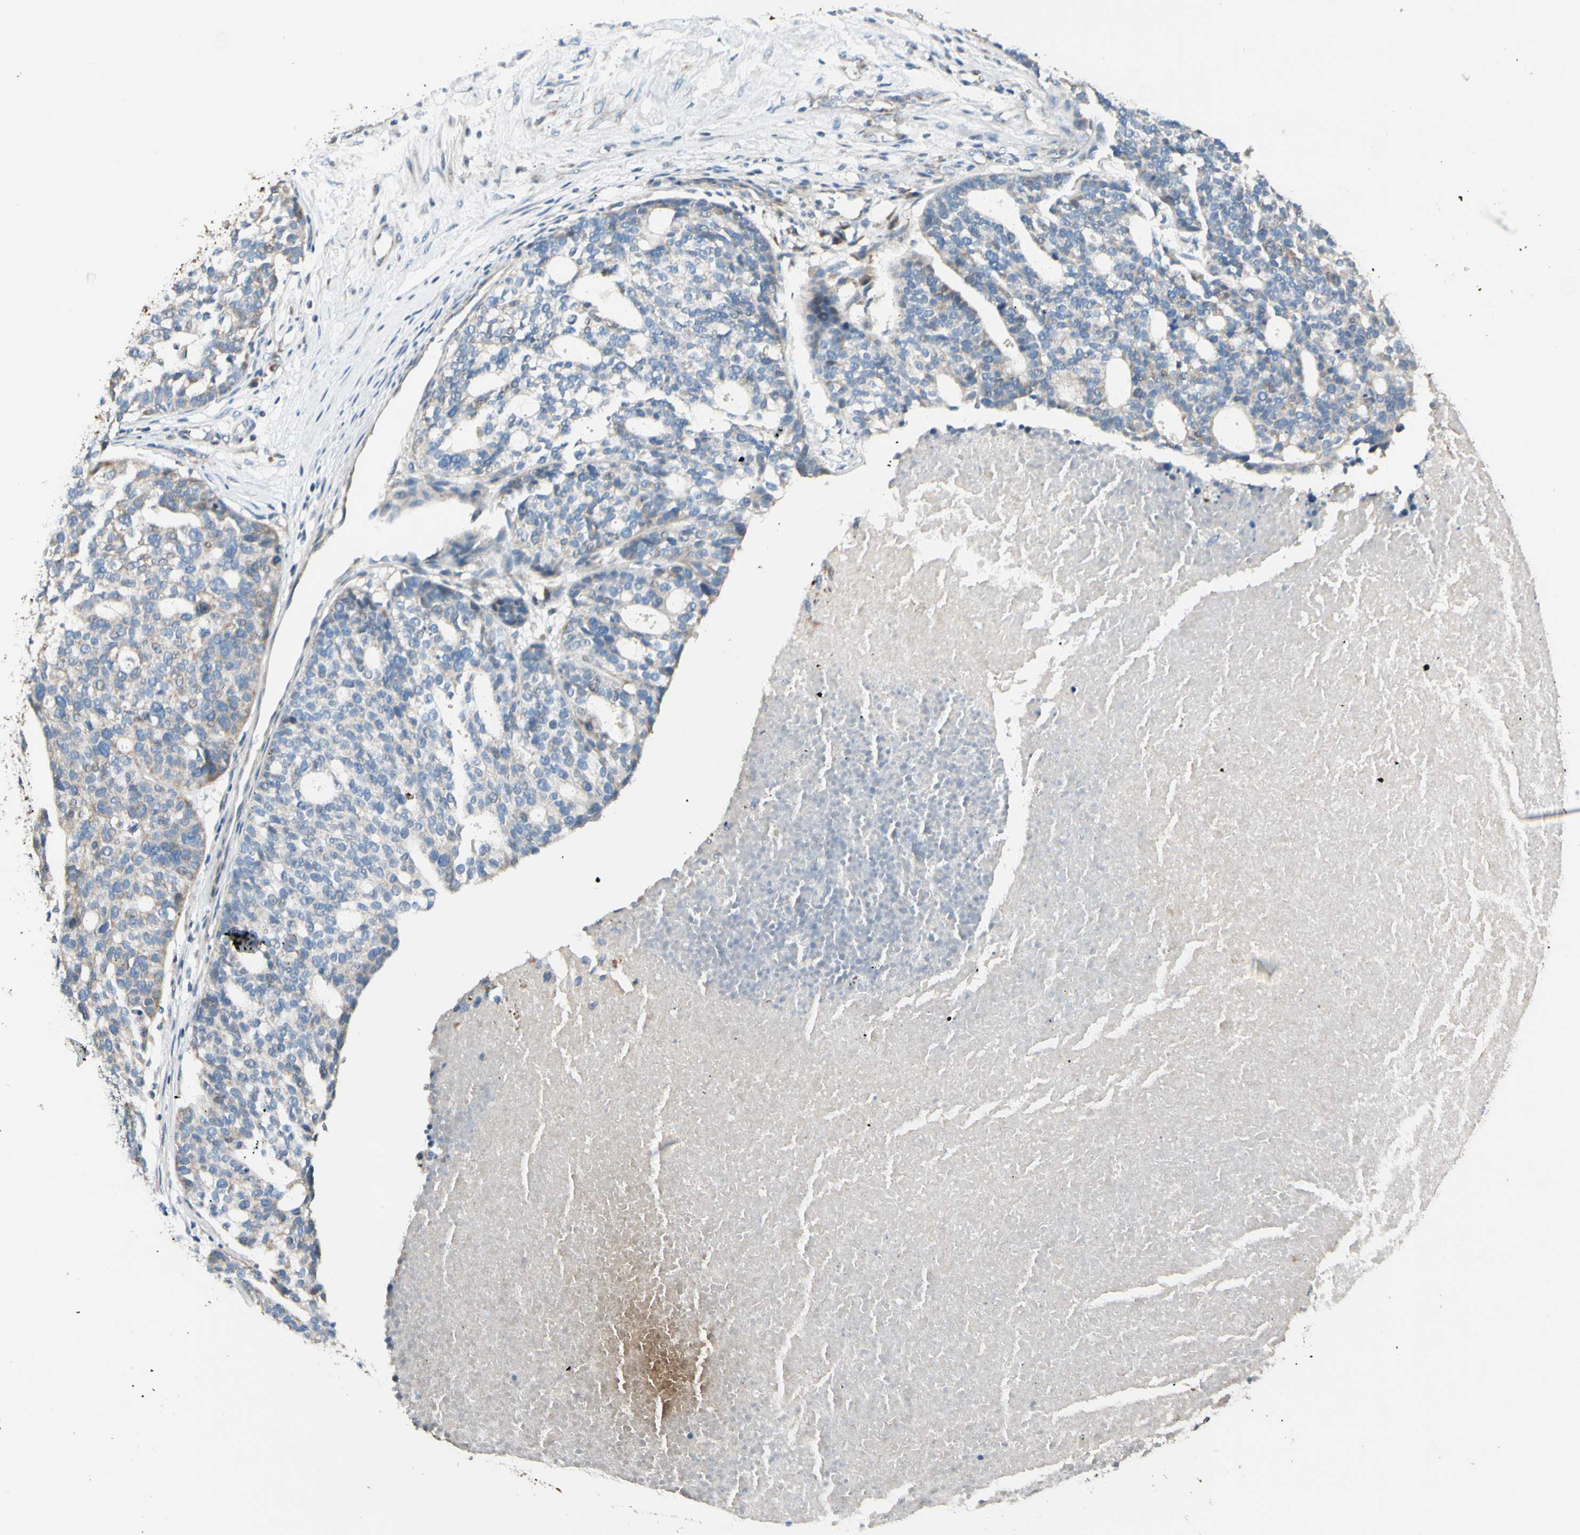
{"staining": {"intensity": "weak", "quantity": "25%-75%", "location": "cytoplasmic/membranous"}, "tissue": "ovarian cancer", "cell_type": "Tumor cells", "image_type": "cancer", "snomed": [{"axis": "morphology", "description": "Cystadenocarcinoma, serous, NOS"}, {"axis": "topography", "description": "Ovary"}], "caption": "Immunohistochemistry (IHC) photomicrograph of neoplastic tissue: human ovarian cancer (serous cystadenocarcinoma) stained using IHC displays low levels of weak protein expression localized specifically in the cytoplasmic/membranous of tumor cells, appearing as a cytoplasmic/membranous brown color.", "gene": "EPHA3", "patient": {"sex": "female", "age": 59}}